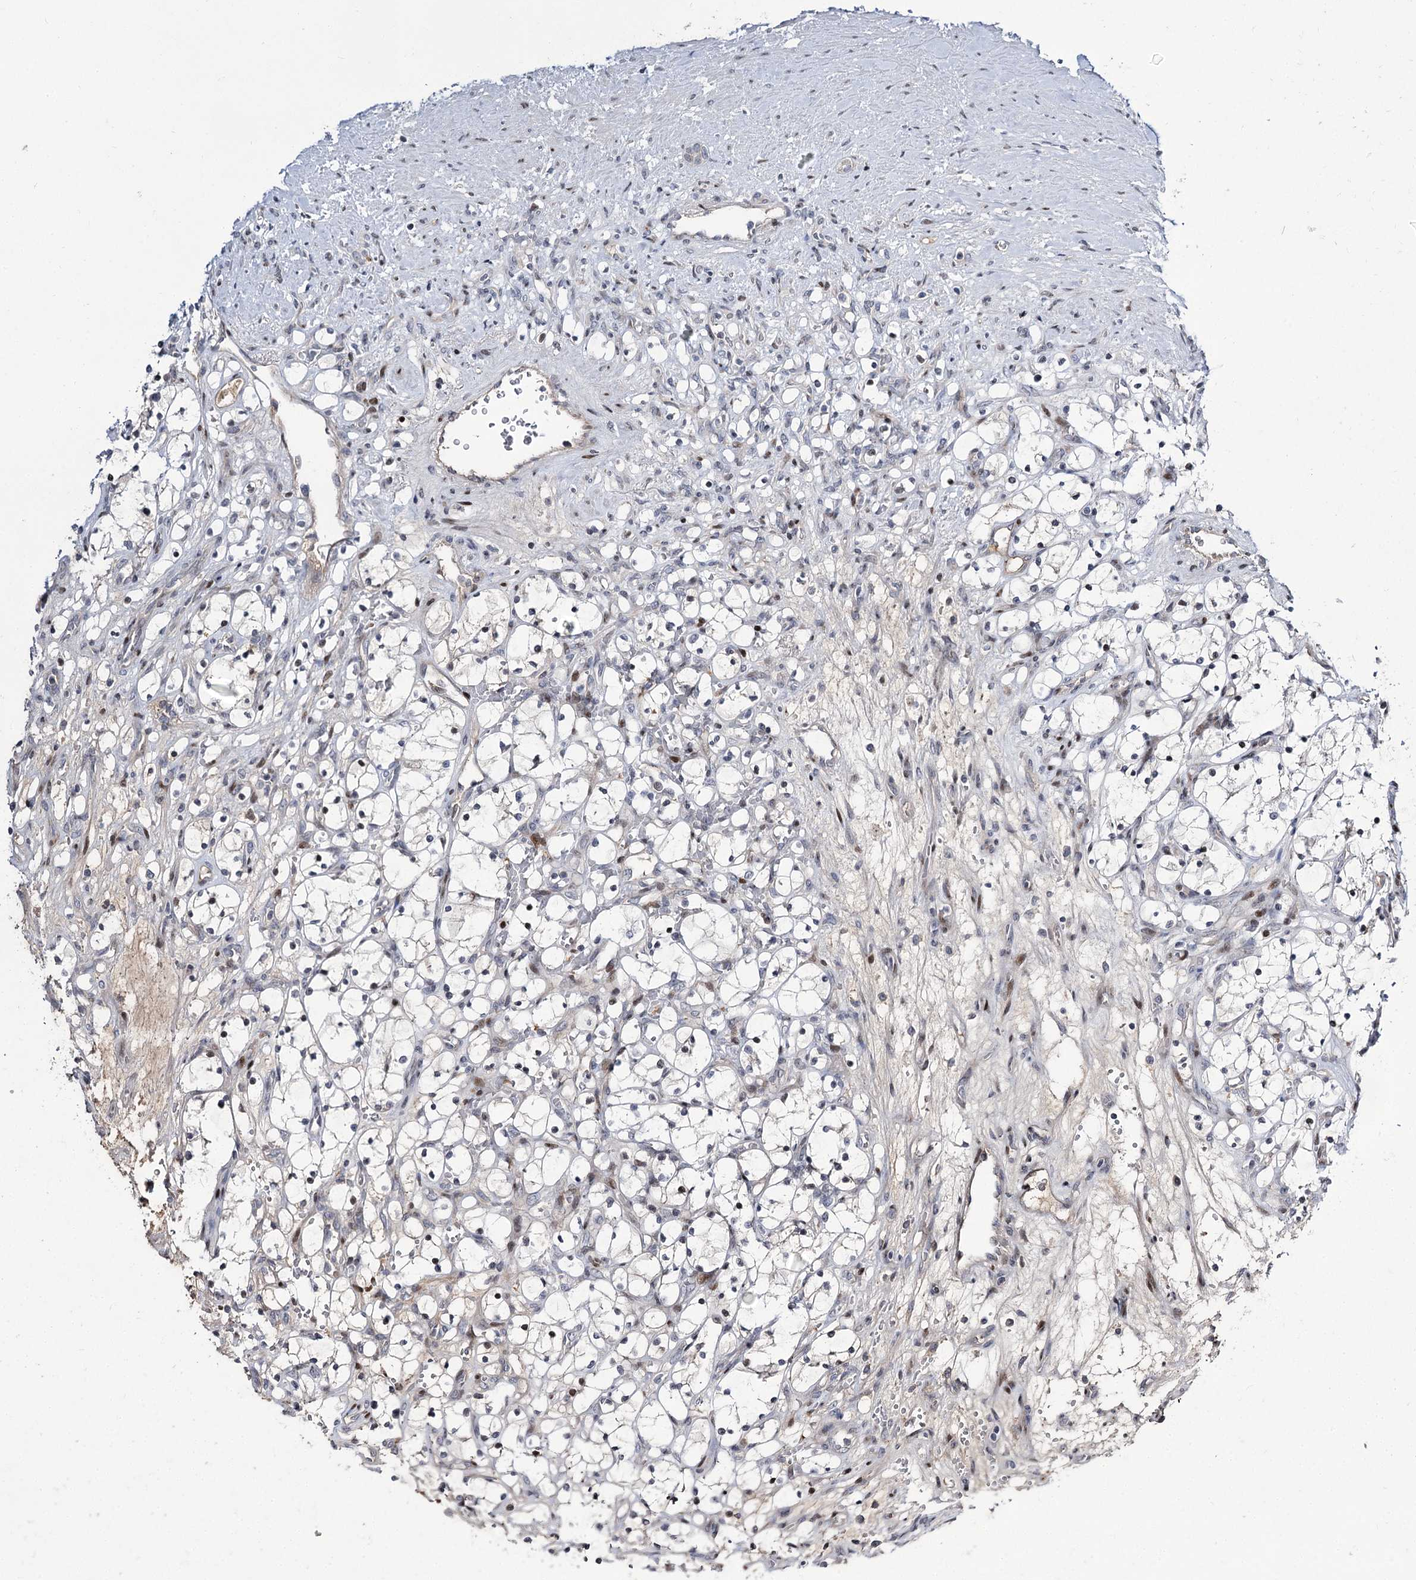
{"staining": {"intensity": "negative", "quantity": "none", "location": "none"}, "tissue": "renal cancer", "cell_type": "Tumor cells", "image_type": "cancer", "snomed": [{"axis": "morphology", "description": "Adenocarcinoma, NOS"}, {"axis": "topography", "description": "Kidney"}], "caption": "Adenocarcinoma (renal) was stained to show a protein in brown. There is no significant staining in tumor cells. (Stains: DAB (3,3'-diaminobenzidine) immunohistochemistry (IHC) with hematoxylin counter stain, Microscopy: brightfield microscopy at high magnification).", "gene": "ITFG2", "patient": {"sex": "female", "age": 69}}